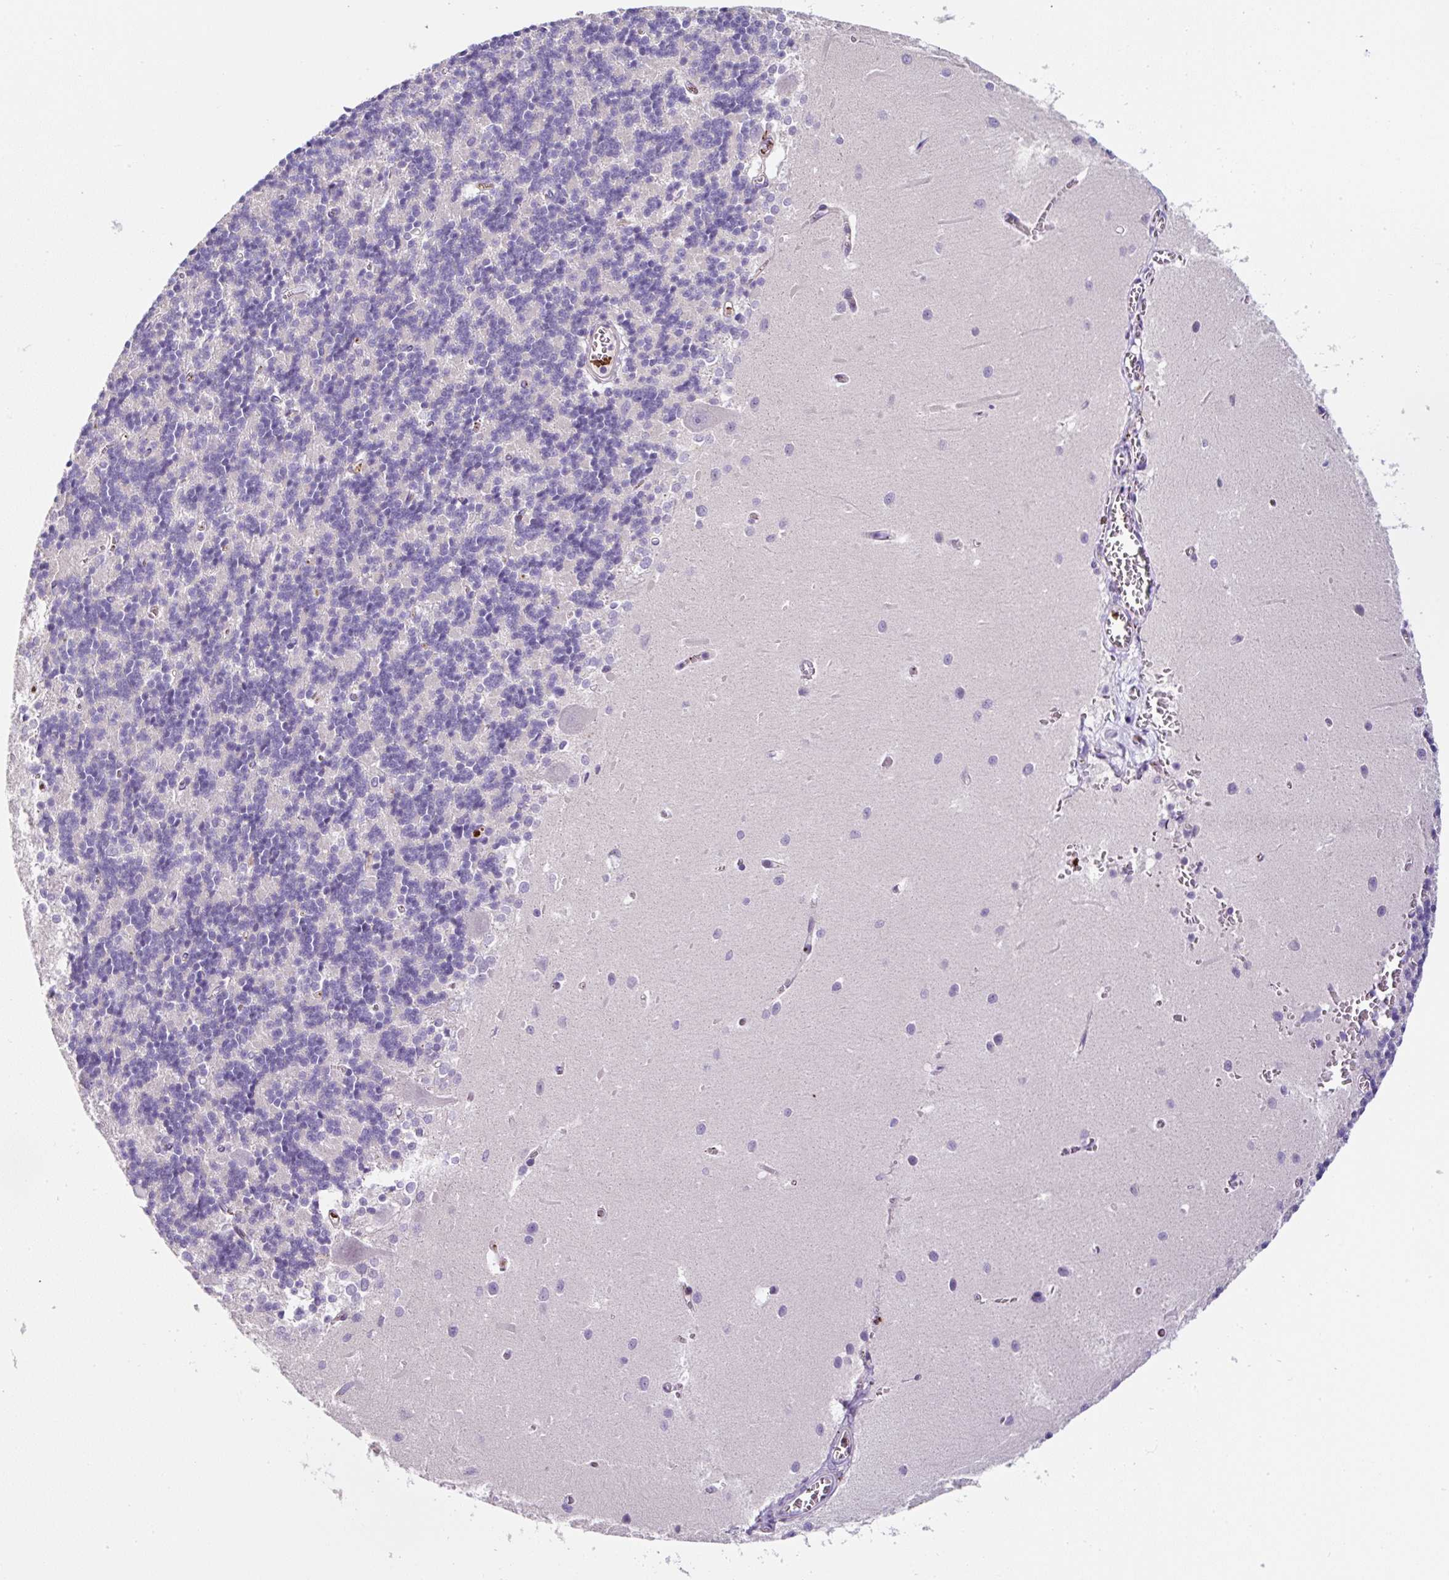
{"staining": {"intensity": "negative", "quantity": "none", "location": "none"}, "tissue": "cerebellum", "cell_type": "Cells in granular layer", "image_type": "normal", "snomed": [{"axis": "morphology", "description": "Normal tissue, NOS"}, {"axis": "topography", "description": "Cerebellum"}], "caption": "Immunohistochemistry of benign cerebellum displays no expression in cells in granular layer.", "gene": "OR14A2", "patient": {"sex": "male", "age": 37}}